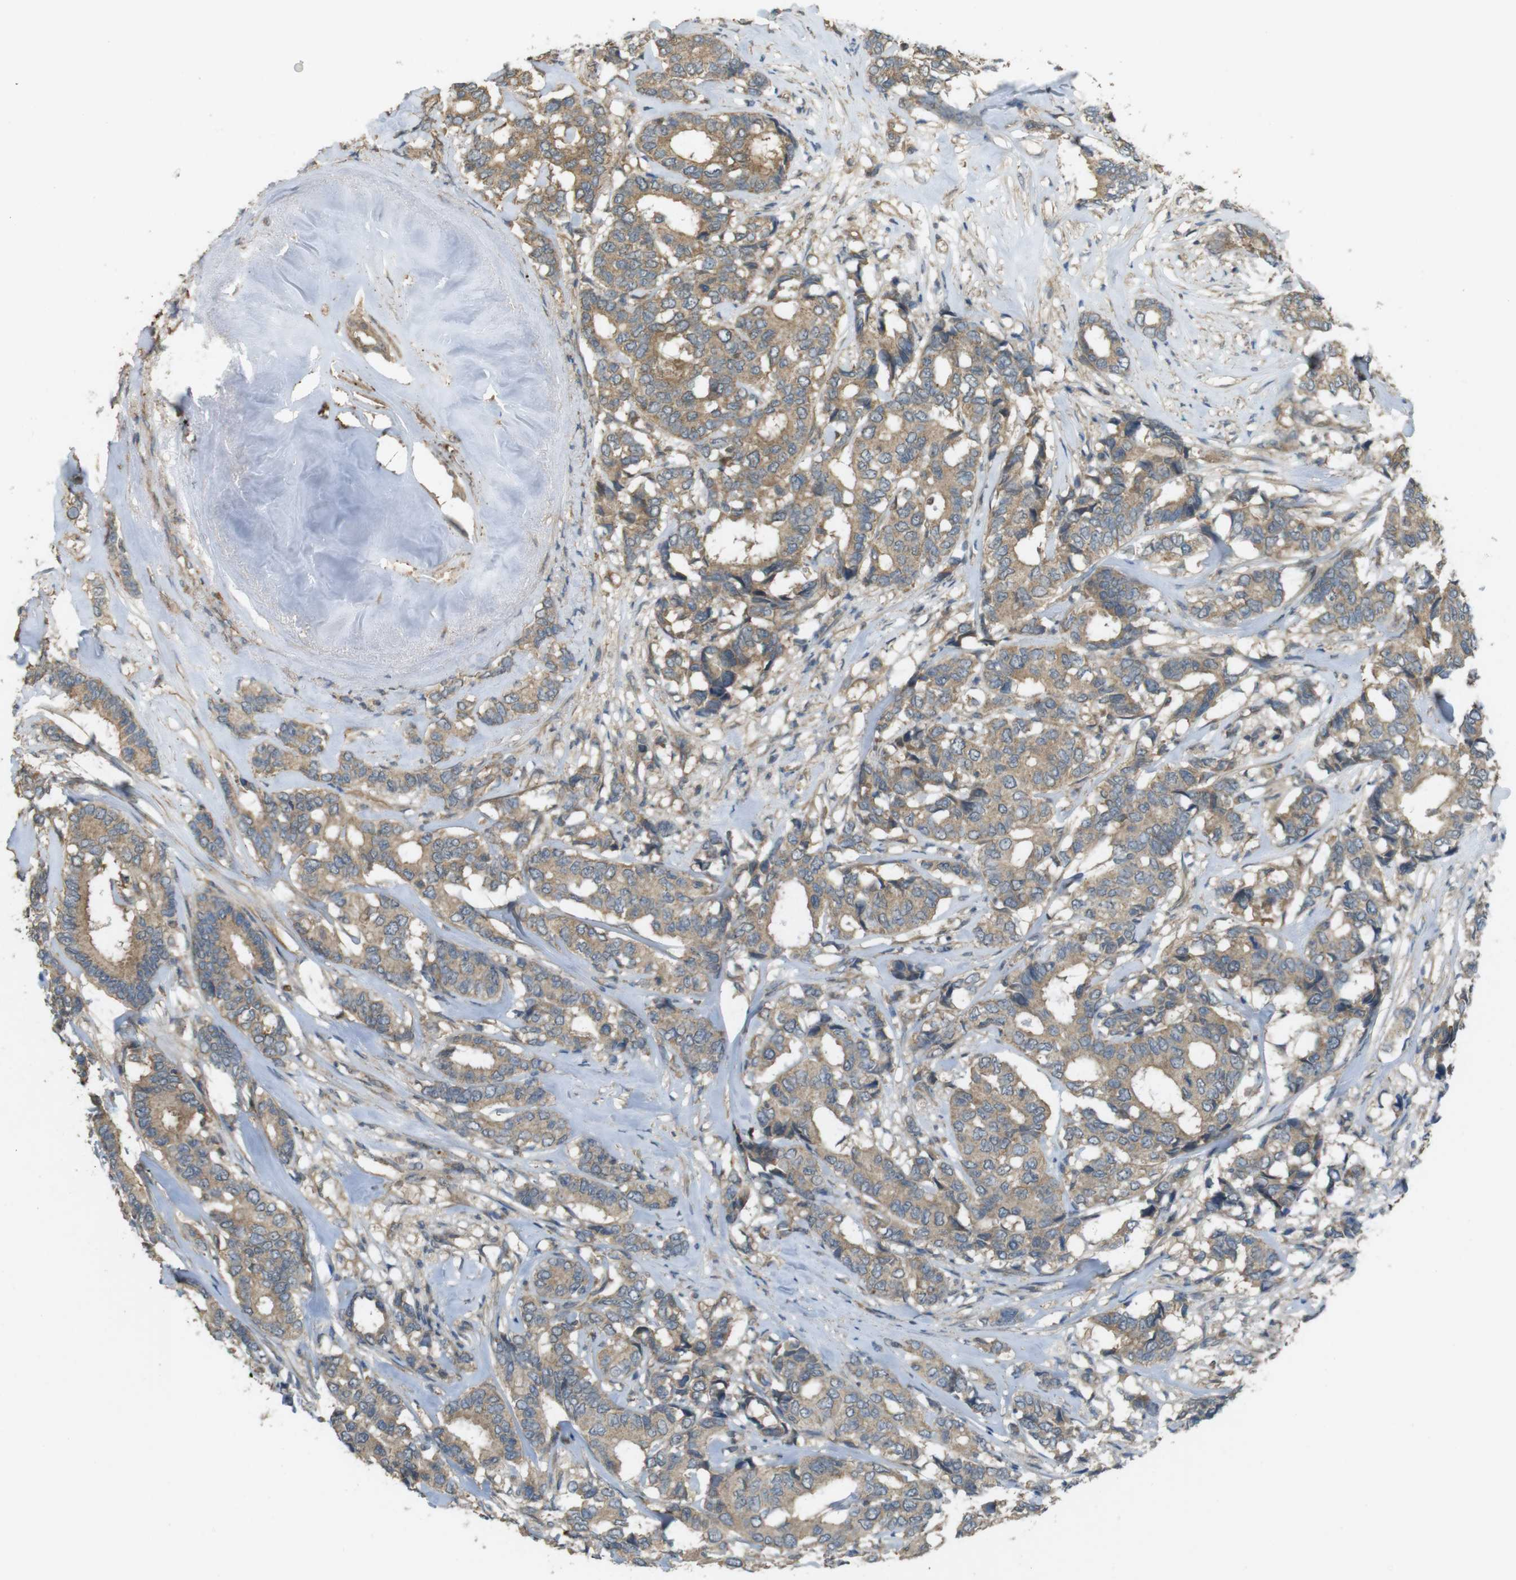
{"staining": {"intensity": "moderate", "quantity": ">75%", "location": "cytoplasmic/membranous"}, "tissue": "breast cancer", "cell_type": "Tumor cells", "image_type": "cancer", "snomed": [{"axis": "morphology", "description": "Duct carcinoma"}, {"axis": "topography", "description": "Breast"}], "caption": "Breast cancer (intraductal carcinoma) was stained to show a protein in brown. There is medium levels of moderate cytoplasmic/membranous expression in about >75% of tumor cells.", "gene": "ZDHHC20", "patient": {"sex": "female", "age": 87}}